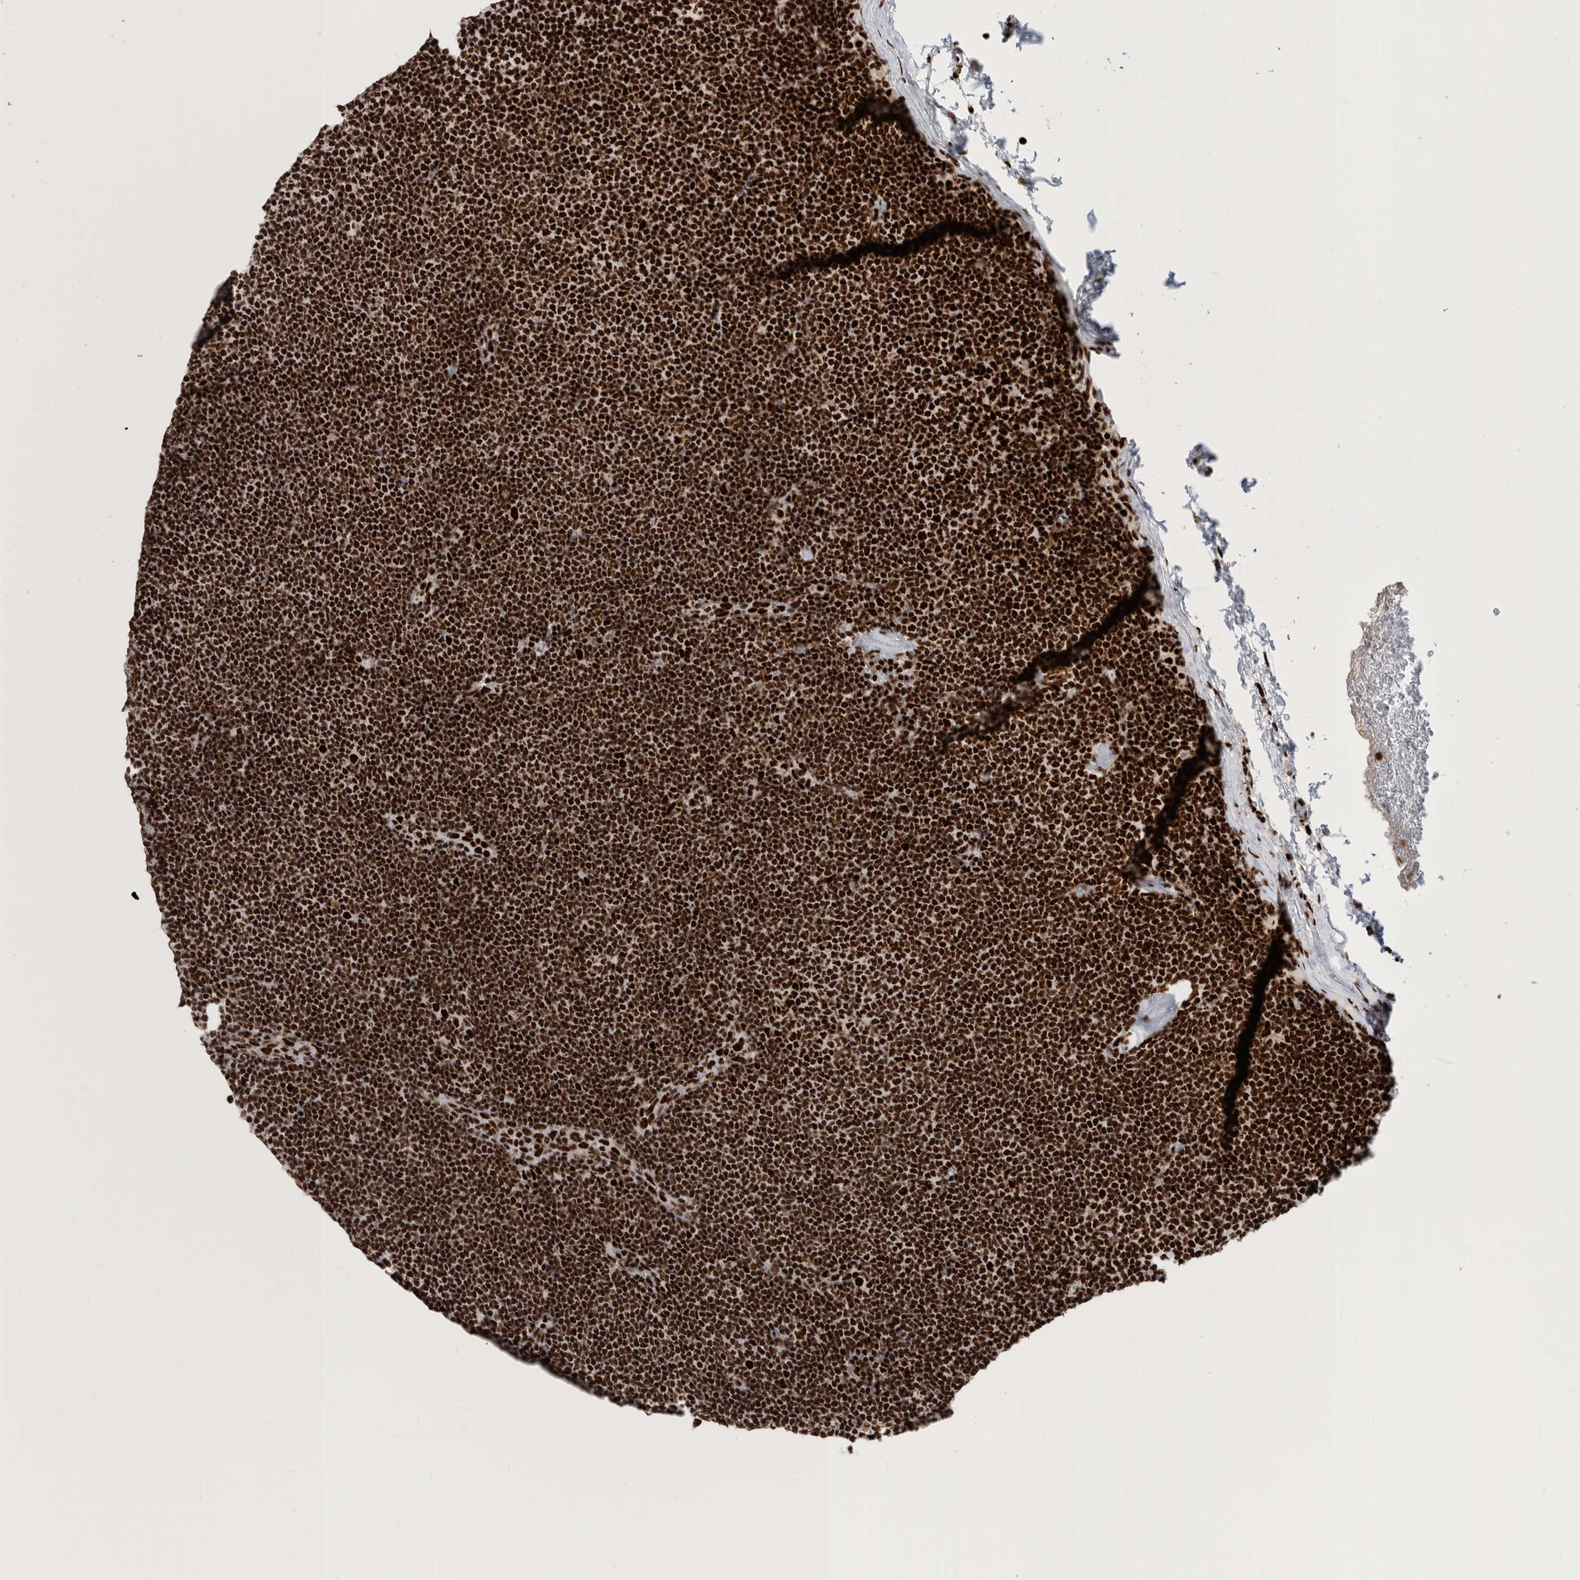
{"staining": {"intensity": "strong", "quantity": ">75%", "location": "nuclear"}, "tissue": "lymphoma", "cell_type": "Tumor cells", "image_type": "cancer", "snomed": [{"axis": "morphology", "description": "Malignant lymphoma, non-Hodgkin's type, Low grade"}, {"axis": "topography", "description": "Lymph node"}], "caption": "Immunohistochemical staining of lymphoma exhibits strong nuclear protein positivity in about >75% of tumor cells.", "gene": "BCLAF1", "patient": {"sex": "female", "age": 53}}